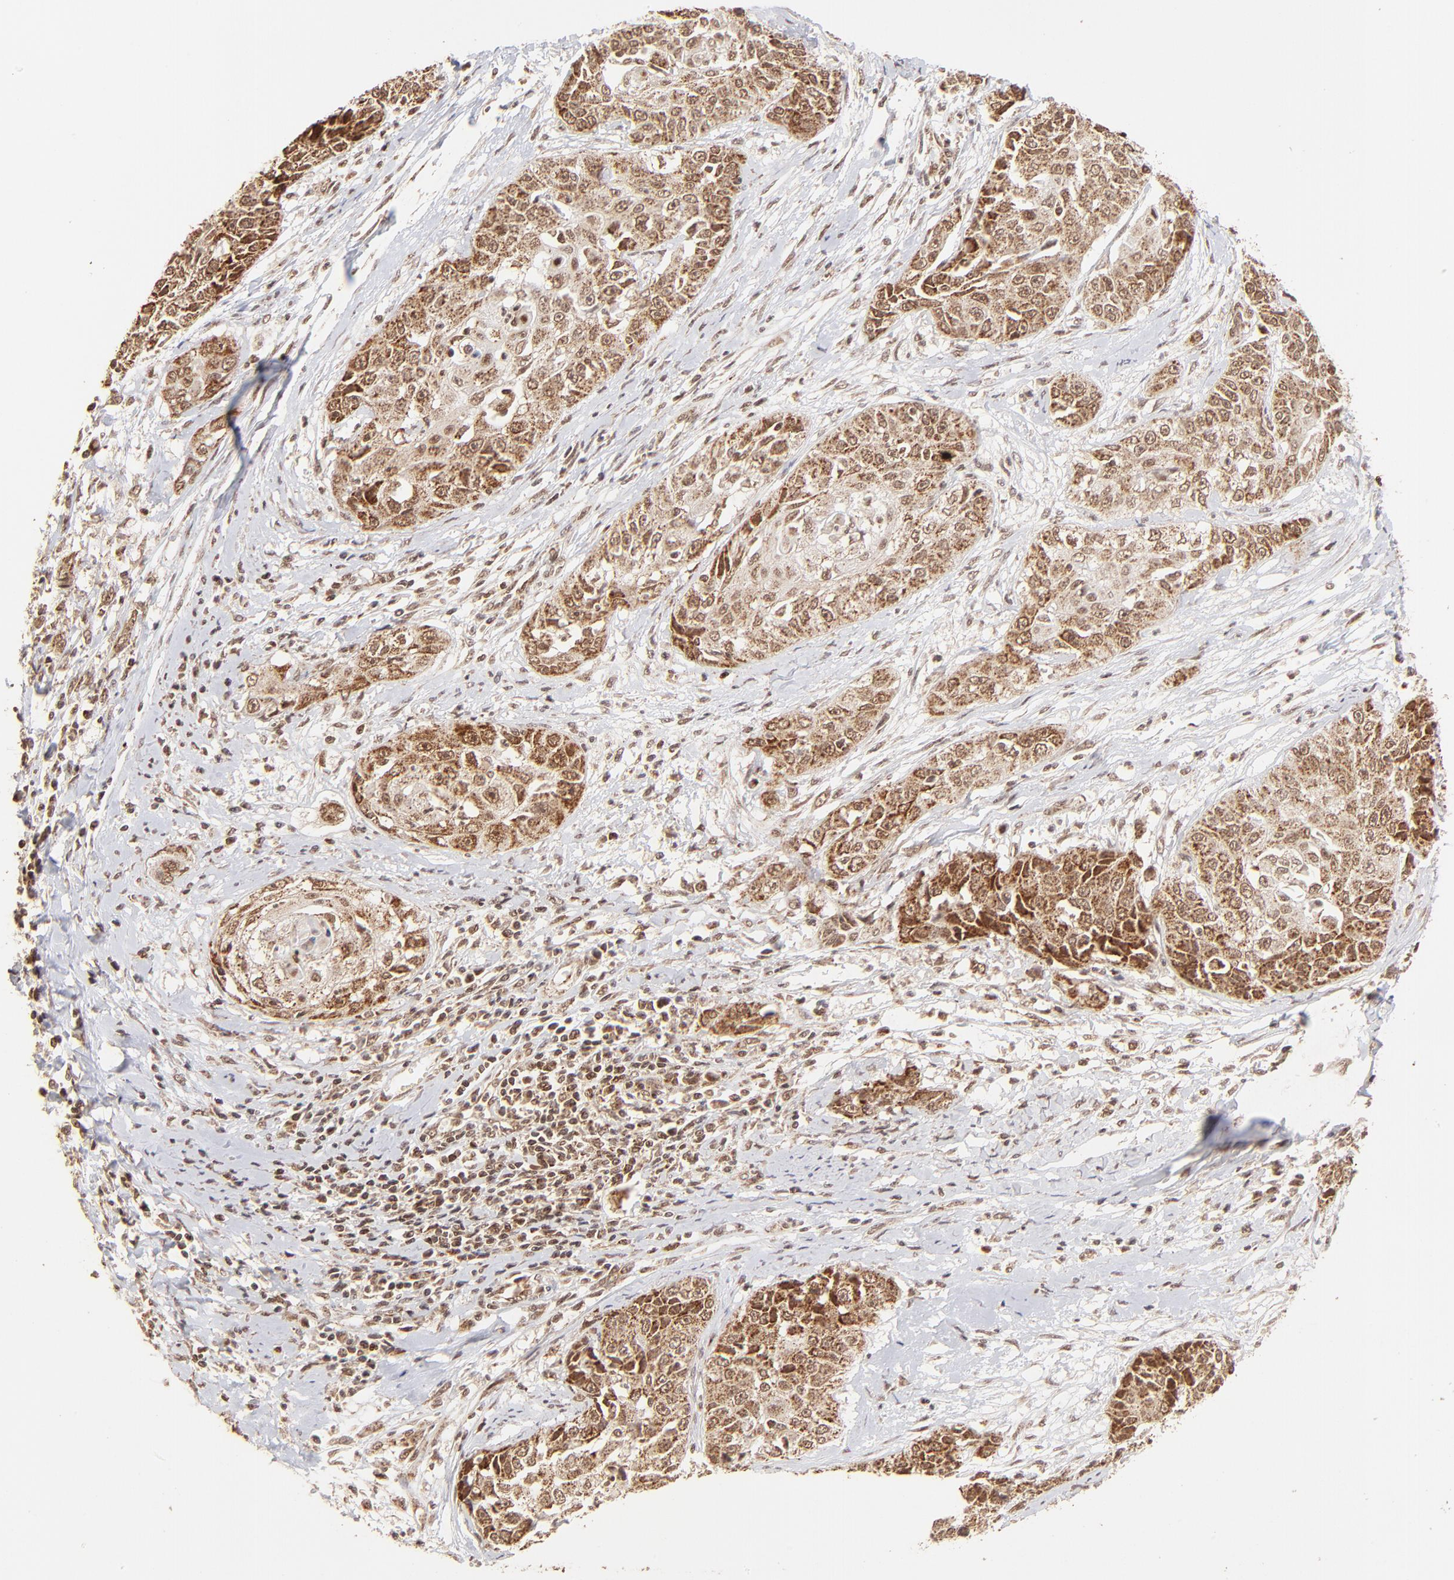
{"staining": {"intensity": "strong", "quantity": ">75%", "location": "cytoplasmic/membranous"}, "tissue": "cervical cancer", "cell_type": "Tumor cells", "image_type": "cancer", "snomed": [{"axis": "morphology", "description": "Squamous cell carcinoma, NOS"}, {"axis": "topography", "description": "Cervix"}], "caption": "Human cervical squamous cell carcinoma stained with a protein marker reveals strong staining in tumor cells.", "gene": "MED15", "patient": {"sex": "female", "age": 64}}